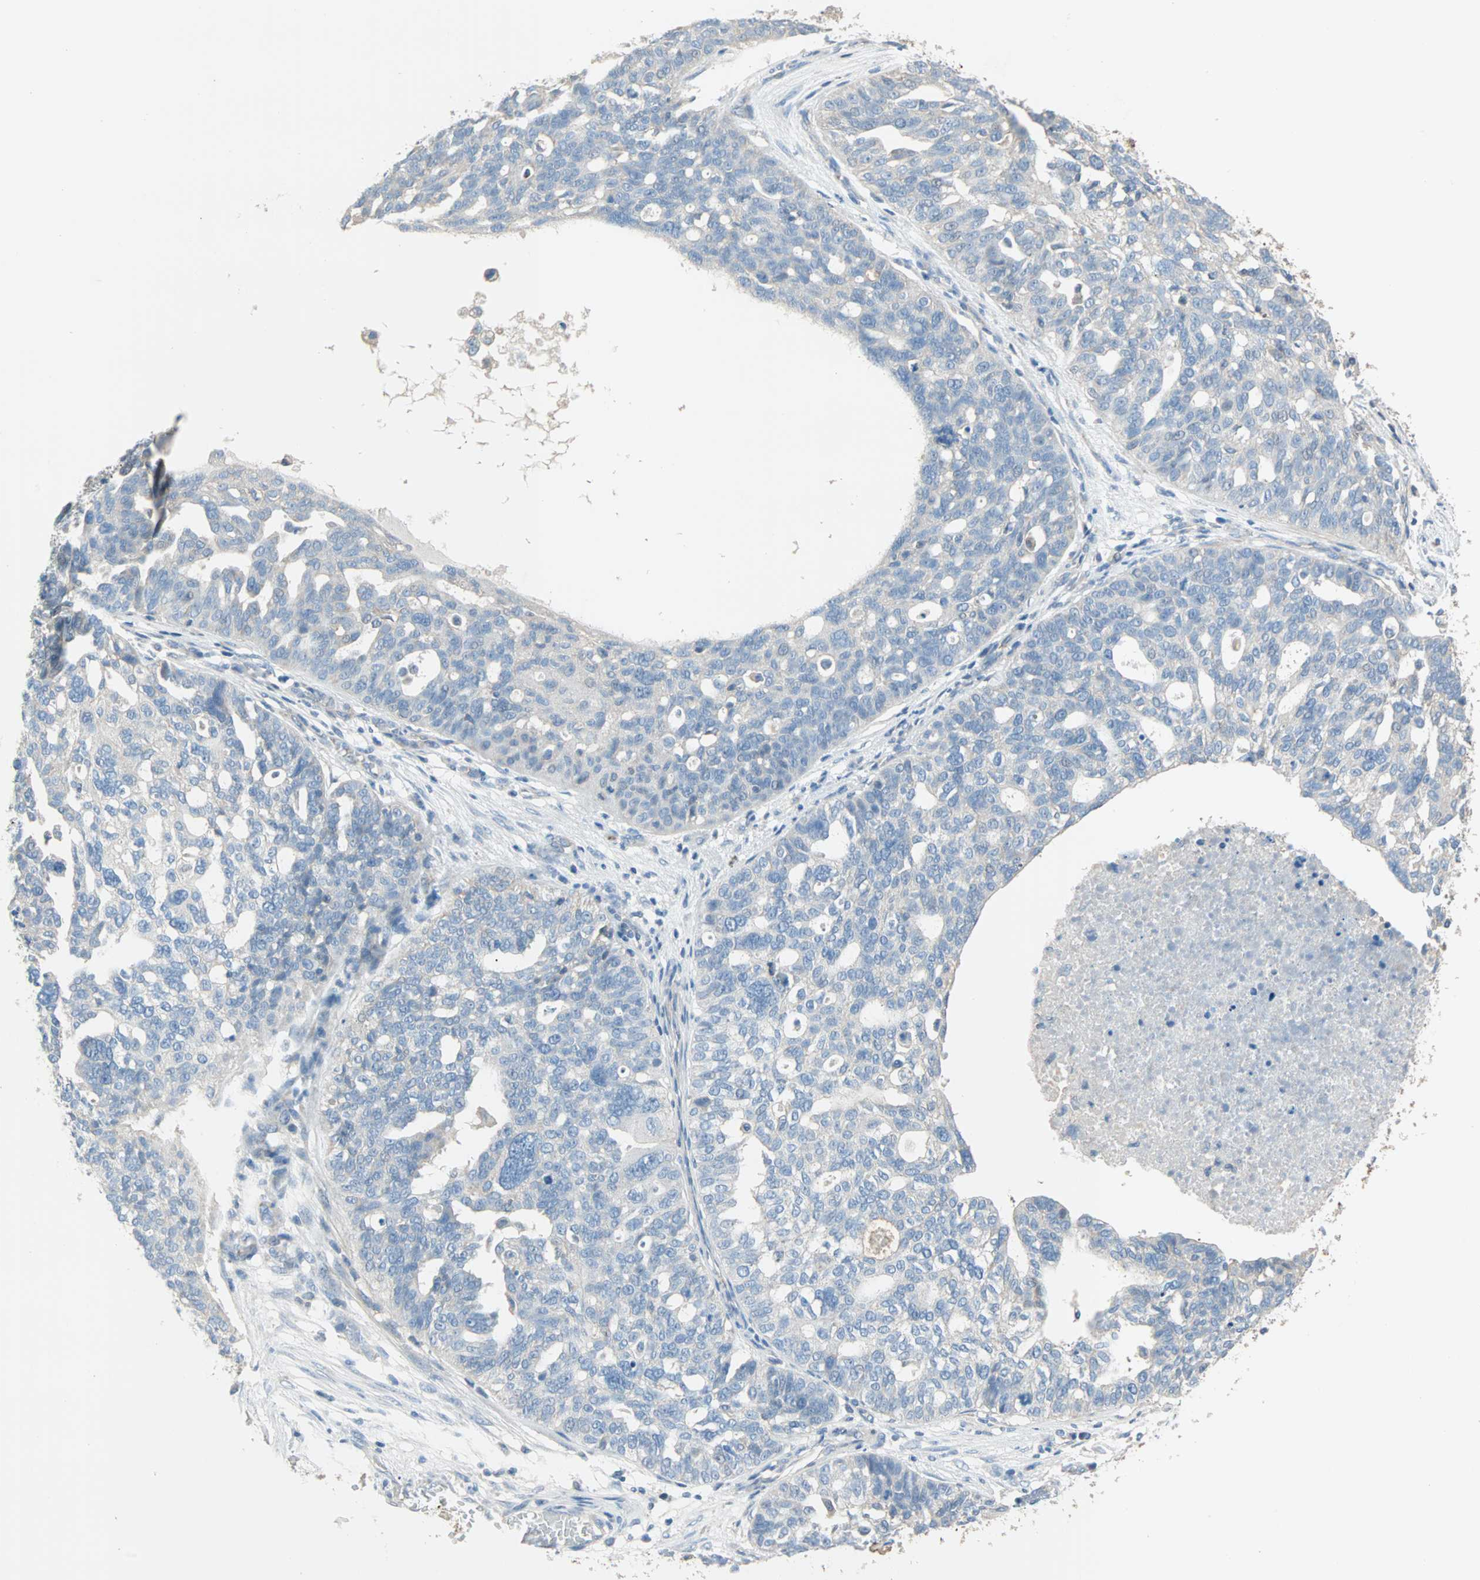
{"staining": {"intensity": "negative", "quantity": "none", "location": "none"}, "tissue": "ovarian cancer", "cell_type": "Tumor cells", "image_type": "cancer", "snomed": [{"axis": "morphology", "description": "Cystadenocarcinoma, serous, NOS"}, {"axis": "topography", "description": "Ovary"}], "caption": "Tumor cells show no significant protein staining in ovarian cancer (serous cystadenocarcinoma). (Stains: DAB (3,3'-diaminobenzidine) immunohistochemistry (IHC) with hematoxylin counter stain, Microscopy: brightfield microscopy at high magnification).", "gene": "ACVRL1", "patient": {"sex": "female", "age": 59}}